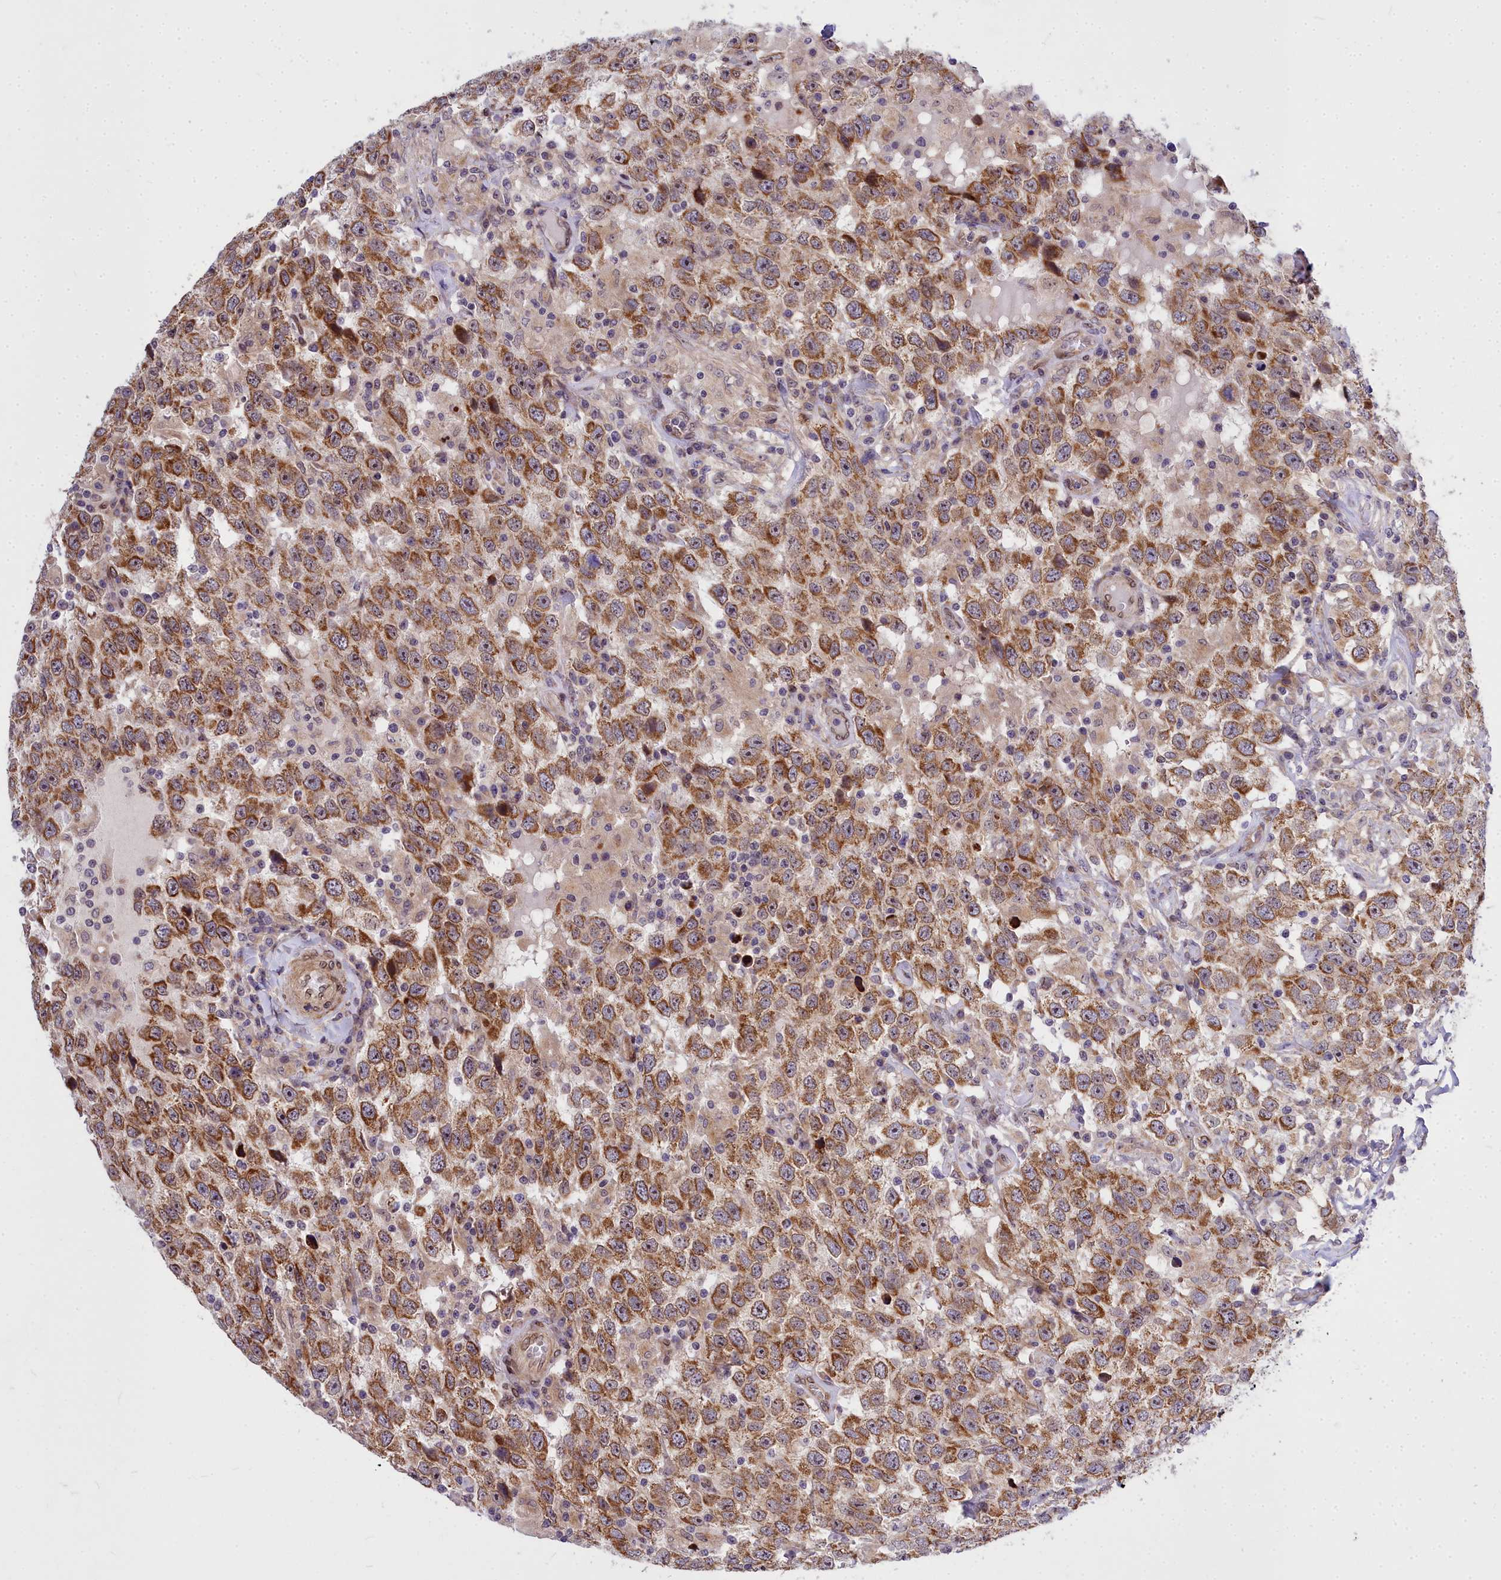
{"staining": {"intensity": "moderate", "quantity": ">75%", "location": "cytoplasmic/membranous"}, "tissue": "testis cancer", "cell_type": "Tumor cells", "image_type": "cancer", "snomed": [{"axis": "morphology", "description": "Seminoma, NOS"}, {"axis": "topography", "description": "Testis"}], "caption": "Testis cancer tissue reveals moderate cytoplasmic/membranous expression in approximately >75% of tumor cells, visualized by immunohistochemistry. (brown staining indicates protein expression, while blue staining denotes nuclei).", "gene": "ABCB8", "patient": {"sex": "male", "age": 41}}